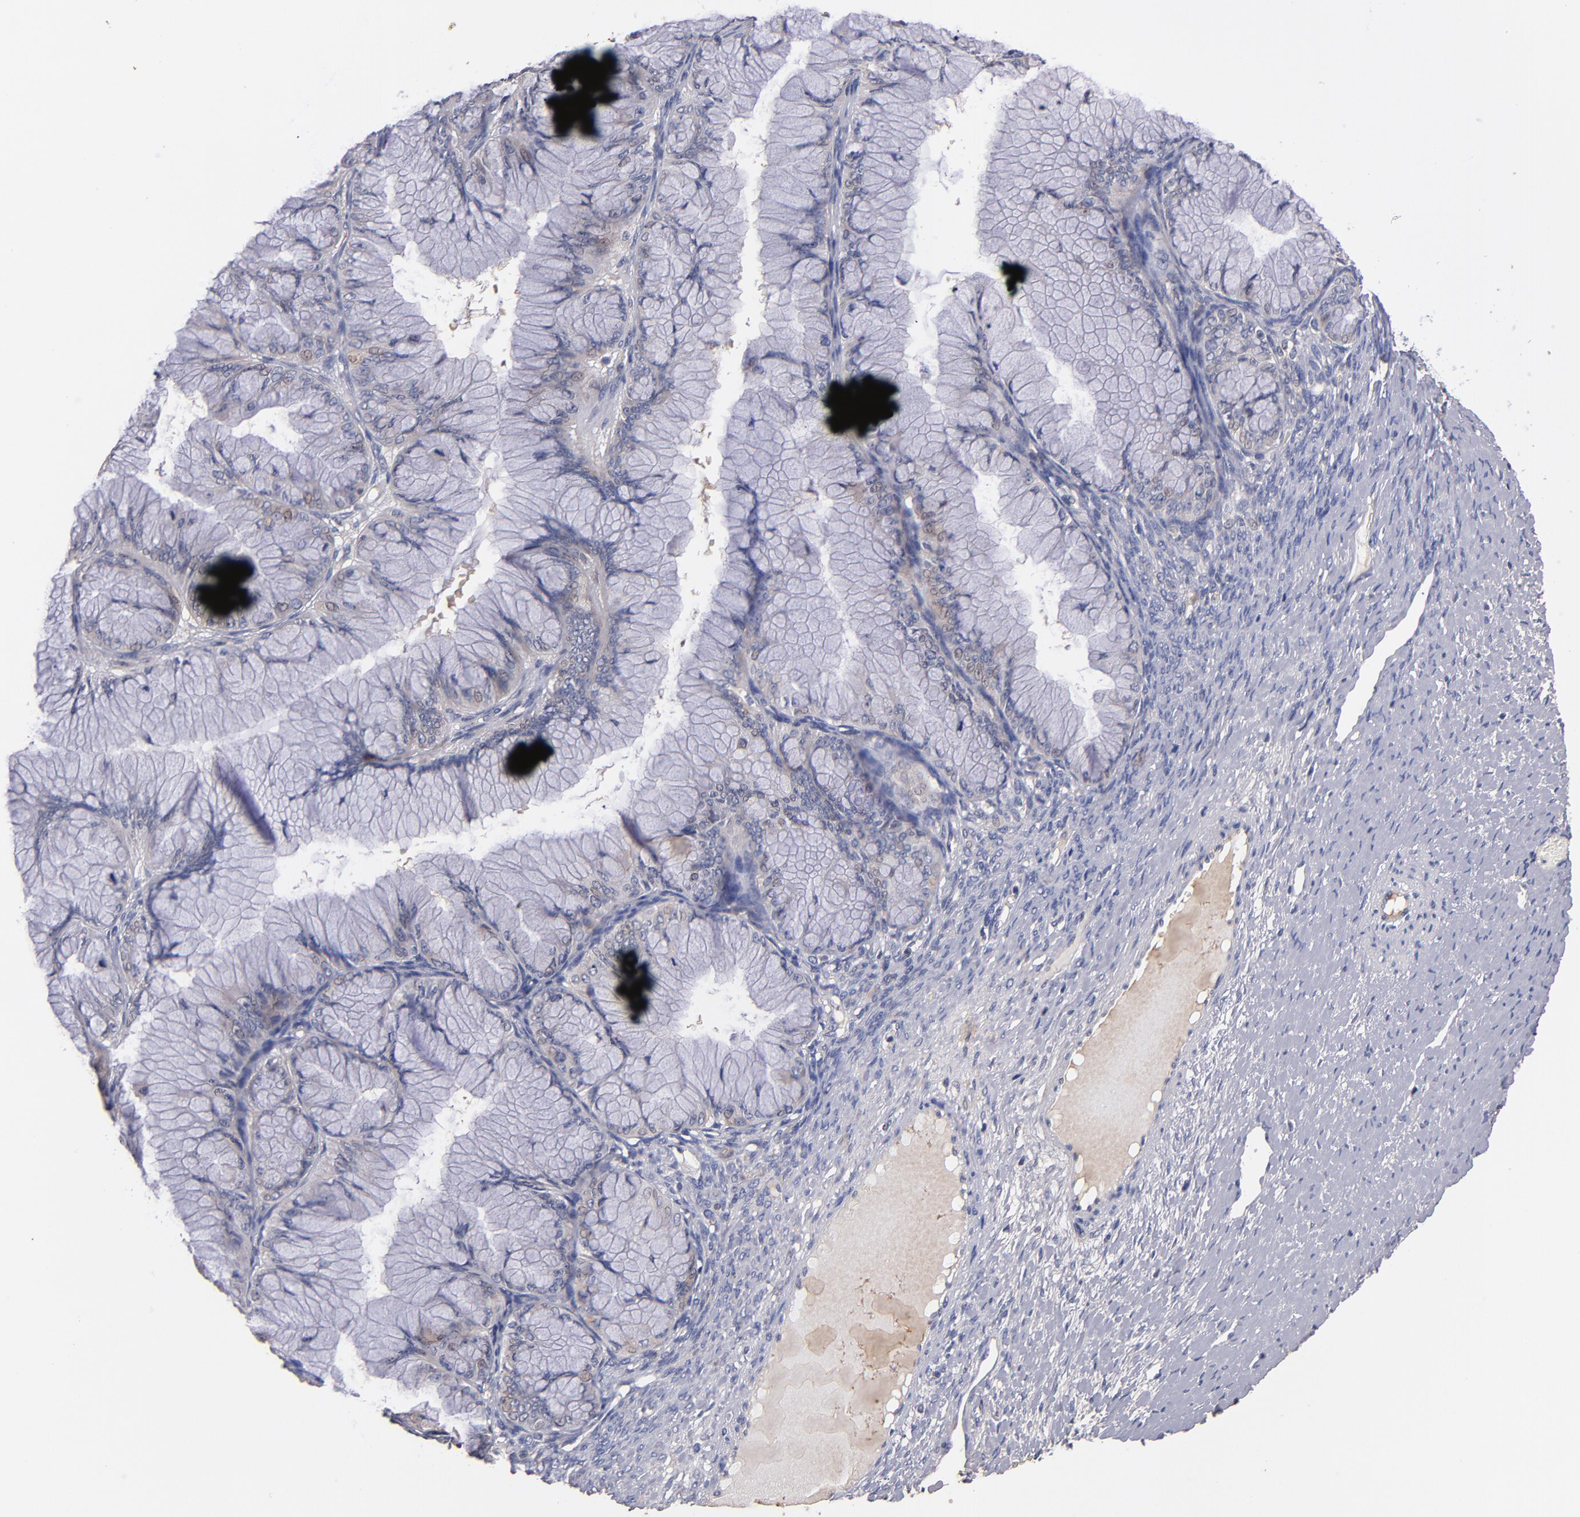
{"staining": {"intensity": "weak", "quantity": "25%-75%", "location": "cytoplasmic/membranous"}, "tissue": "ovarian cancer", "cell_type": "Tumor cells", "image_type": "cancer", "snomed": [{"axis": "morphology", "description": "Cystadenocarcinoma, mucinous, NOS"}, {"axis": "topography", "description": "Ovary"}], "caption": "IHC of human ovarian cancer shows low levels of weak cytoplasmic/membranous expression in about 25%-75% of tumor cells. The protein of interest is stained brown, and the nuclei are stained in blue (DAB IHC with brightfield microscopy, high magnification).", "gene": "DACT1", "patient": {"sex": "female", "age": 63}}